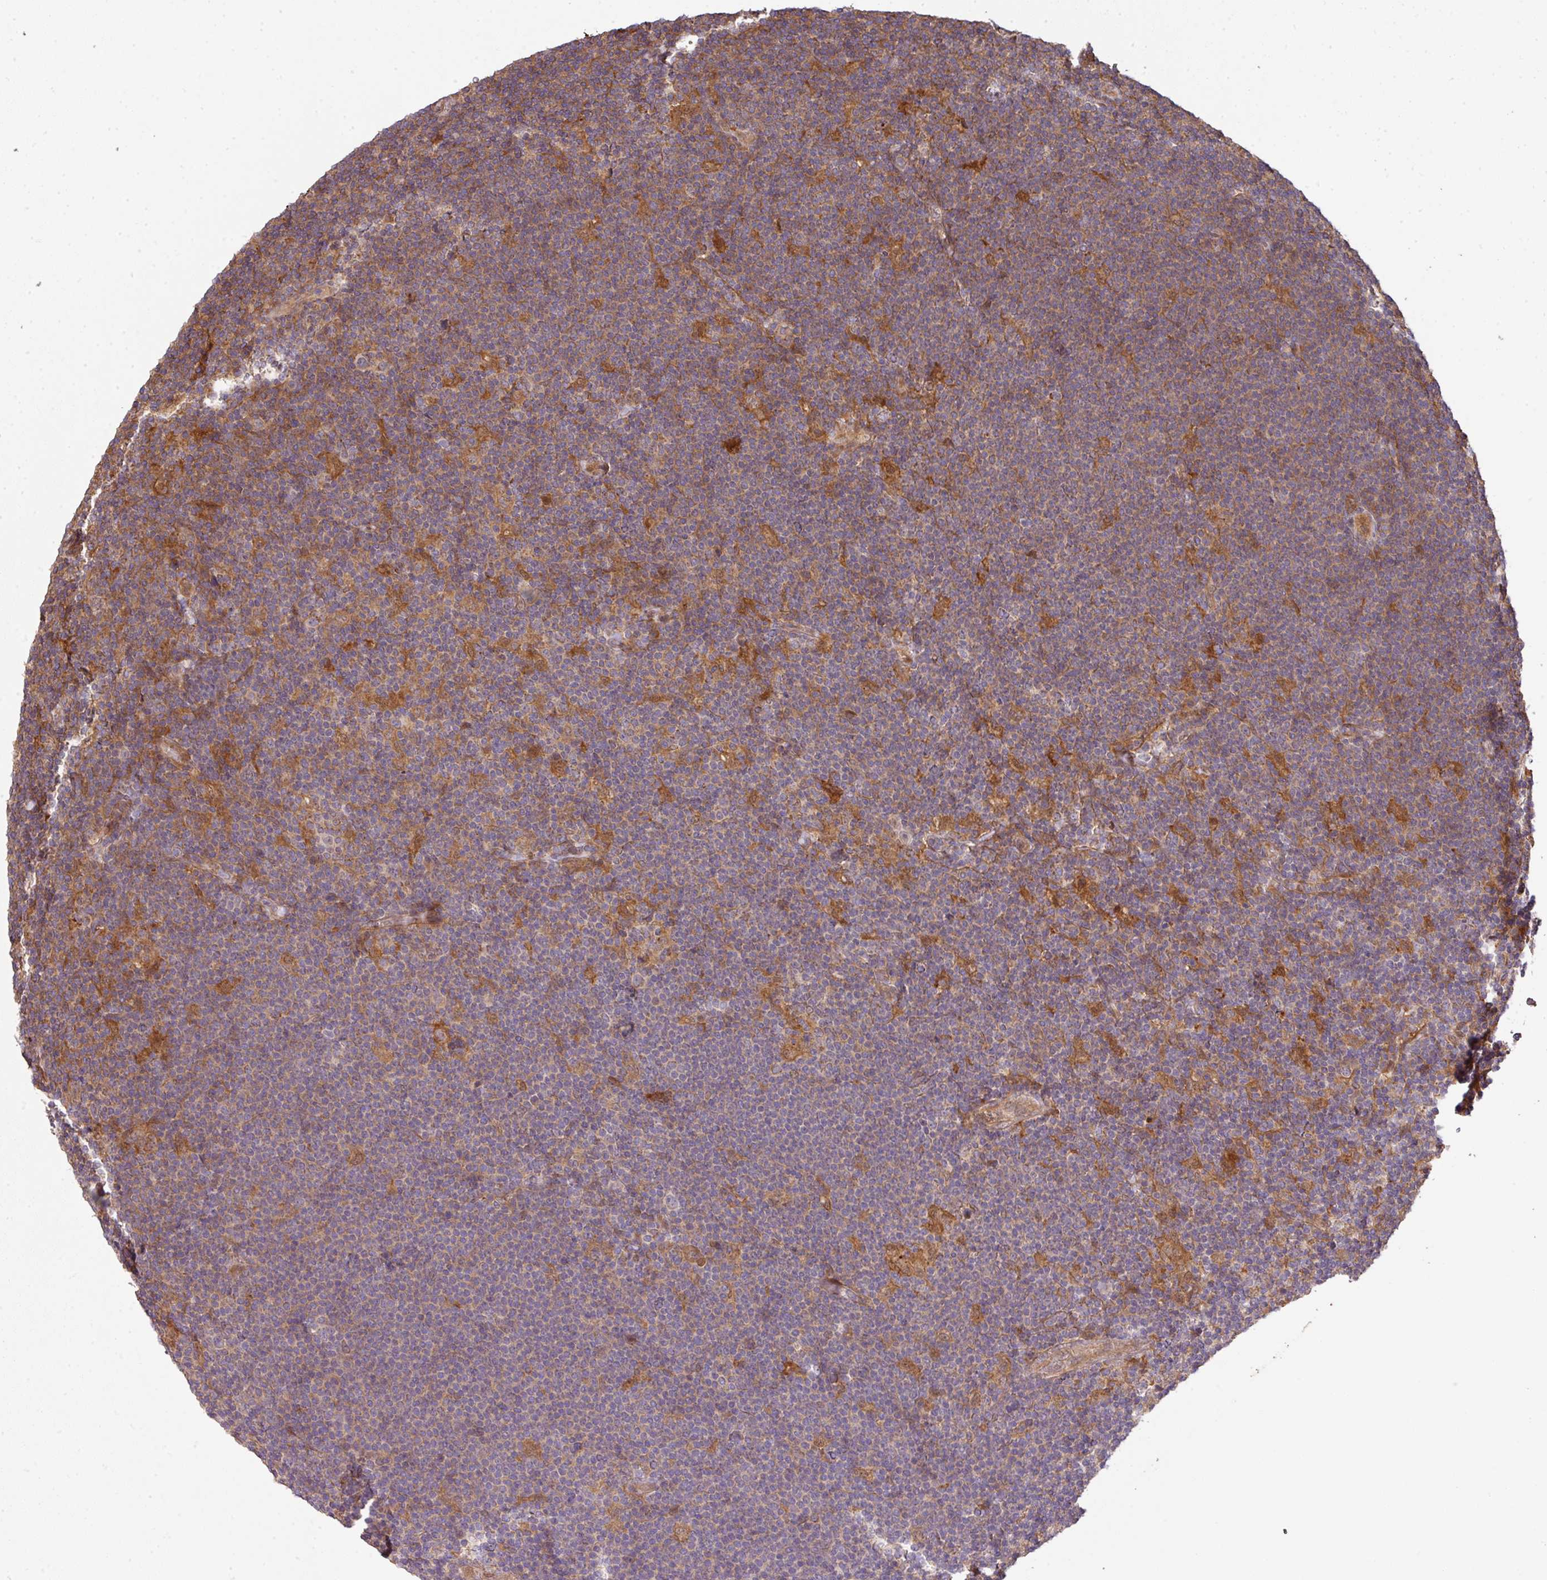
{"staining": {"intensity": "weak", "quantity": "<25%", "location": "cytoplasmic/membranous"}, "tissue": "lymphoma", "cell_type": "Tumor cells", "image_type": "cancer", "snomed": [{"axis": "morphology", "description": "Hodgkin's disease, NOS"}, {"axis": "topography", "description": "Lymph node"}], "caption": "High magnification brightfield microscopy of lymphoma stained with DAB (3,3'-diaminobenzidine) (brown) and counterstained with hematoxylin (blue): tumor cells show no significant staining.", "gene": "ARPIN", "patient": {"sex": "female", "age": 57}}